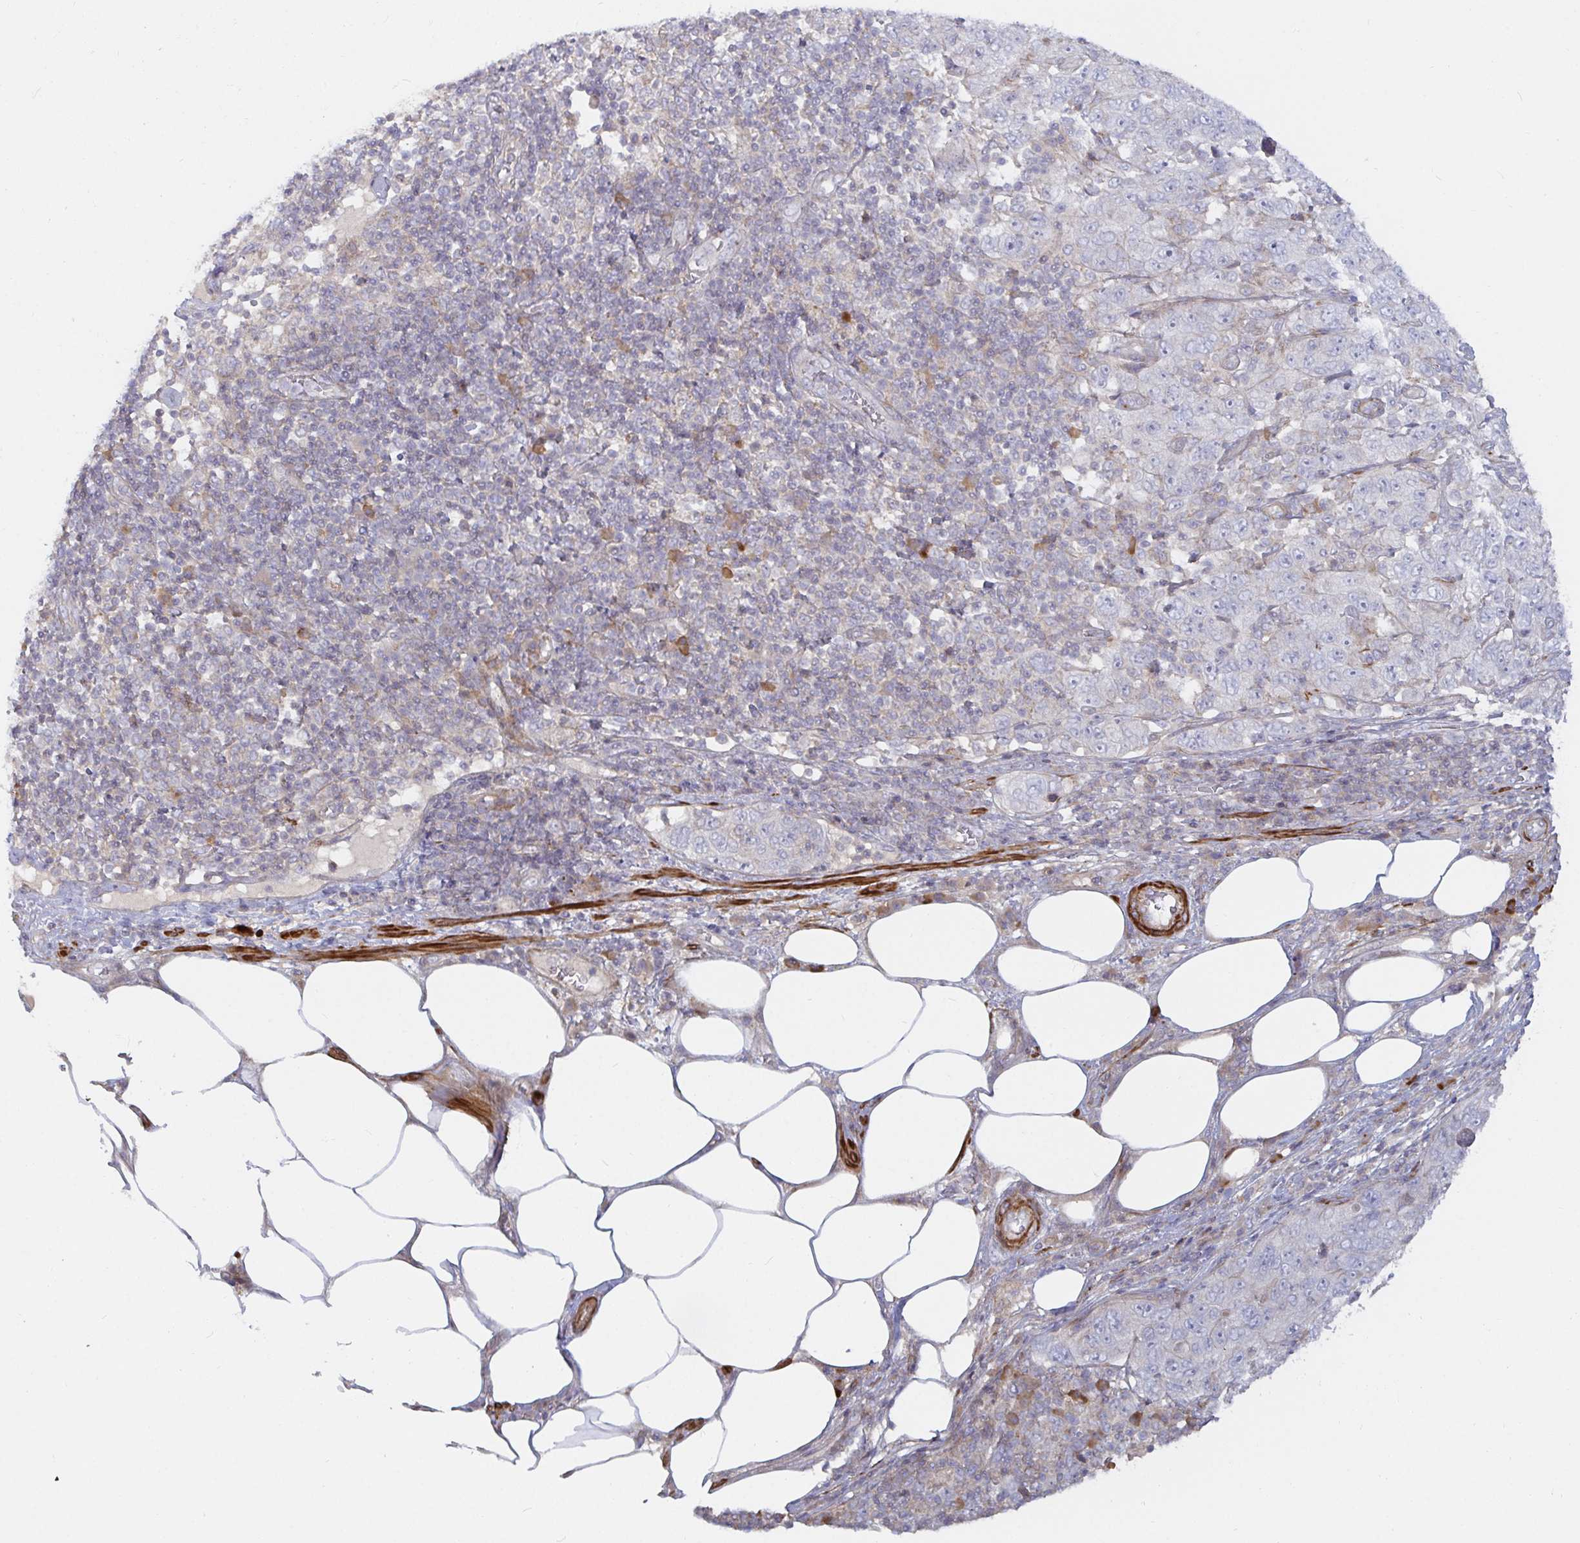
{"staining": {"intensity": "negative", "quantity": "none", "location": "none"}, "tissue": "pancreatic cancer", "cell_type": "Tumor cells", "image_type": "cancer", "snomed": [{"axis": "morphology", "description": "Adenocarcinoma, NOS"}, {"axis": "topography", "description": "Pancreas"}], "caption": "Pancreatic cancer stained for a protein using immunohistochemistry (IHC) exhibits no staining tumor cells.", "gene": "SSH2", "patient": {"sex": "male", "age": 68}}